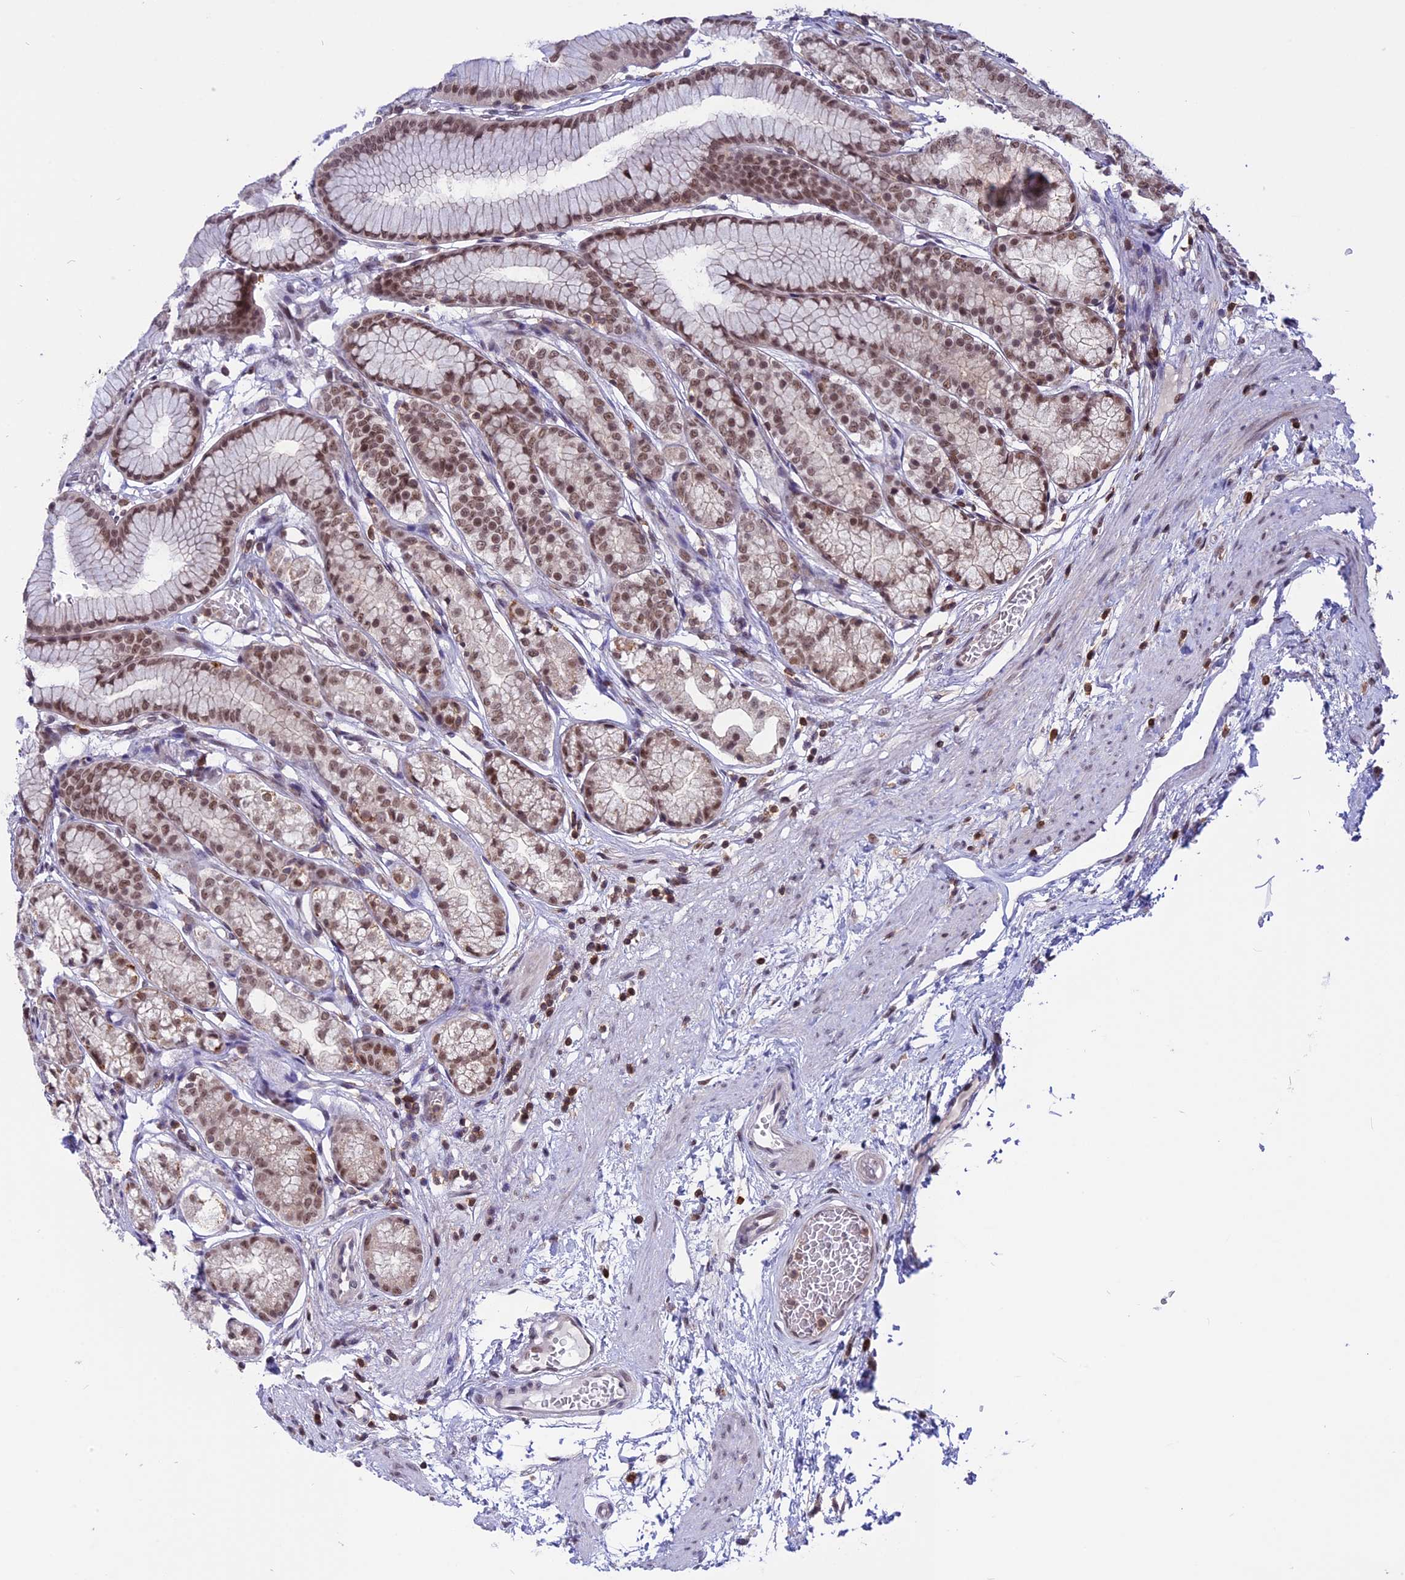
{"staining": {"intensity": "moderate", "quantity": ">75%", "location": "nuclear"}, "tissue": "stomach", "cell_type": "Glandular cells", "image_type": "normal", "snomed": [{"axis": "morphology", "description": "Normal tissue, NOS"}, {"axis": "morphology", "description": "Adenocarcinoma, NOS"}, {"axis": "morphology", "description": "Adenocarcinoma, High grade"}, {"axis": "topography", "description": "Stomach, upper"}, {"axis": "topography", "description": "Stomach"}], "caption": "This histopathology image exhibits immunohistochemistry (IHC) staining of benign human stomach, with medium moderate nuclear positivity in approximately >75% of glandular cells.", "gene": "TADA3", "patient": {"sex": "female", "age": 65}}